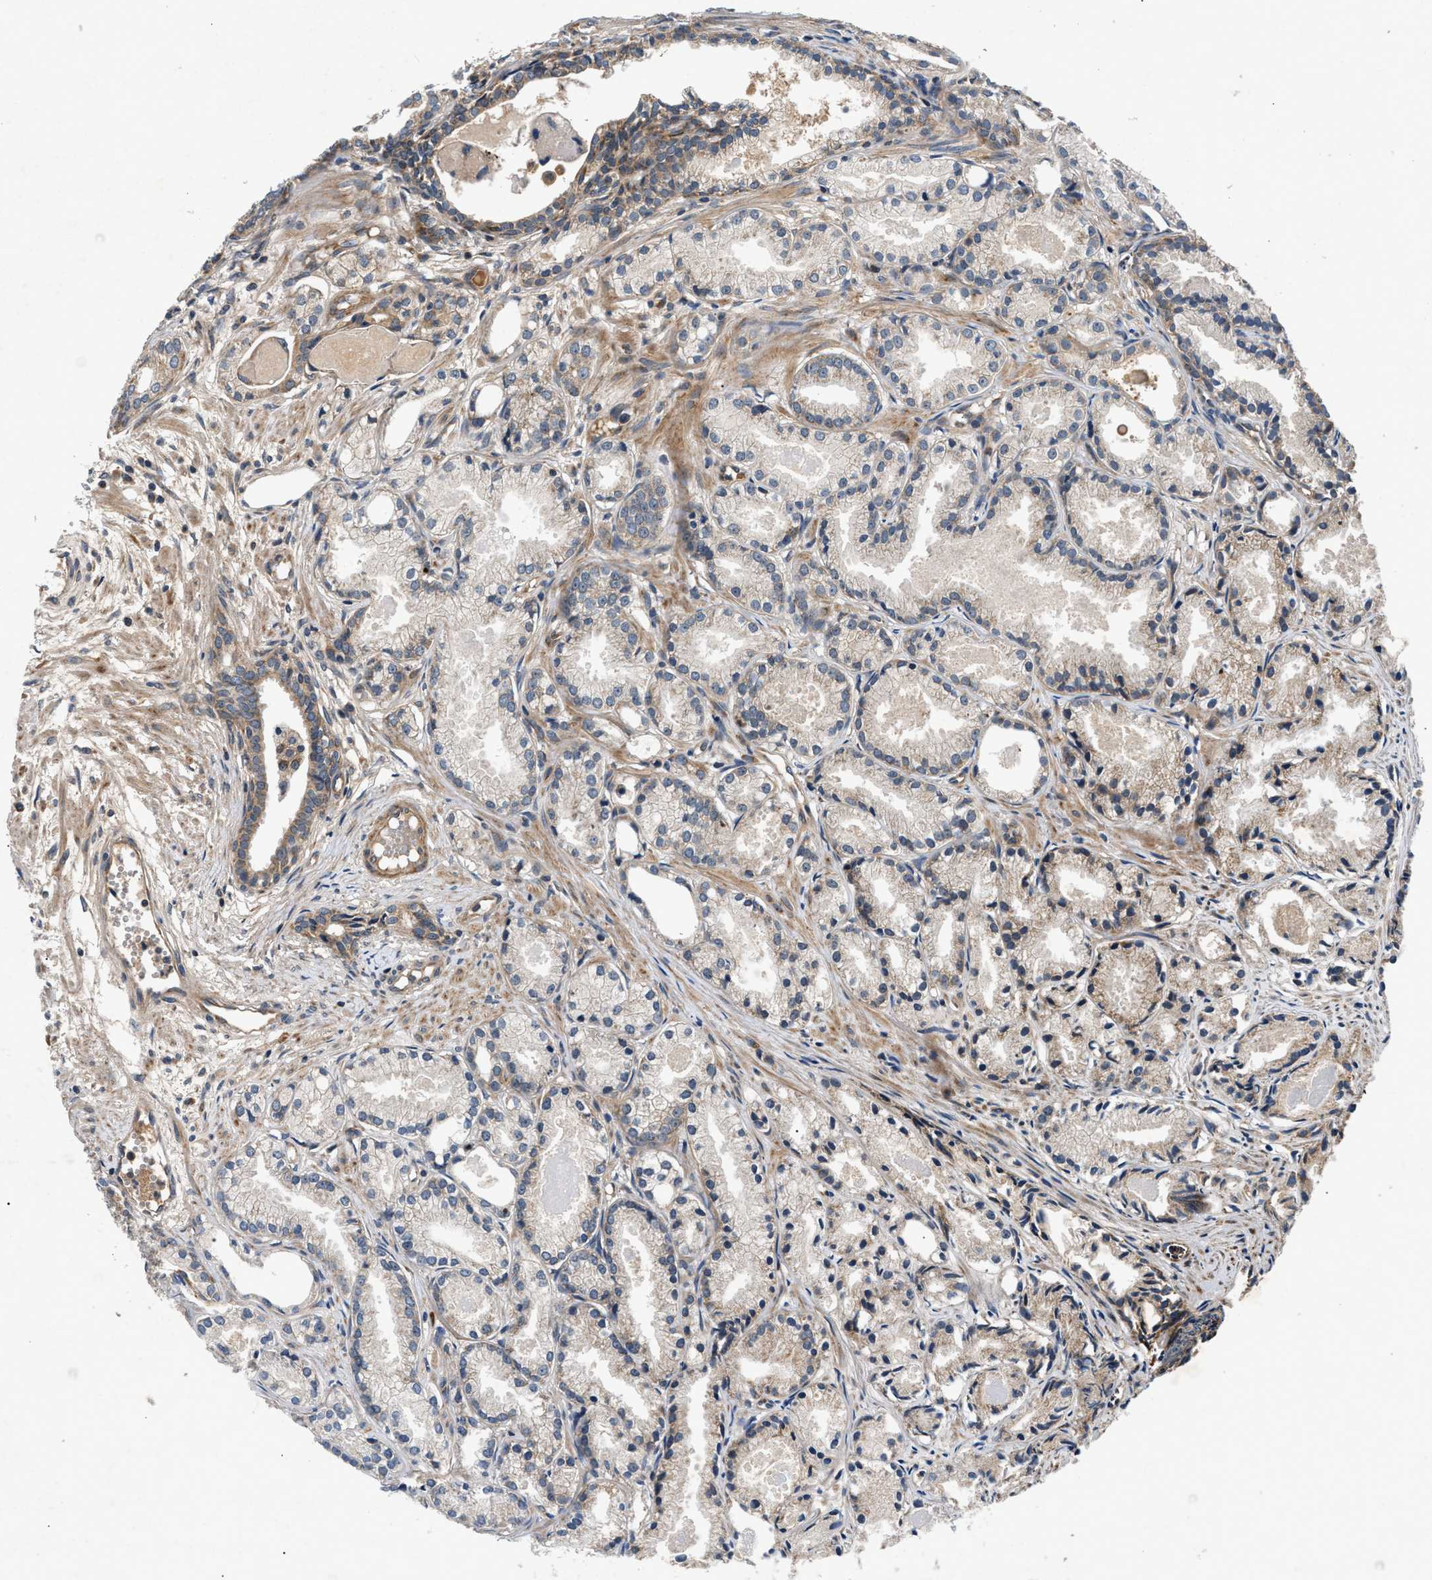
{"staining": {"intensity": "weak", "quantity": "<25%", "location": "cytoplasmic/membranous"}, "tissue": "prostate cancer", "cell_type": "Tumor cells", "image_type": "cancer", "snomed": [{"axis": "morphology", "description": "Adenocarcinoma, Low grade"}, {"axis": "topography", "description": "Prostate"}], "caption": "High power microscopy histopathology image of an immunohistochemistry histopathology image of prostate cancer (adenocarcinoma (low-grade)), revealing no significant positivity in tumor cells. The staining is performed using DAB brown chromogen with nuclei counter-stained in using hematoxylin.", "gene": "IMMT", "patient": {"sex": "male", "age": 72}}